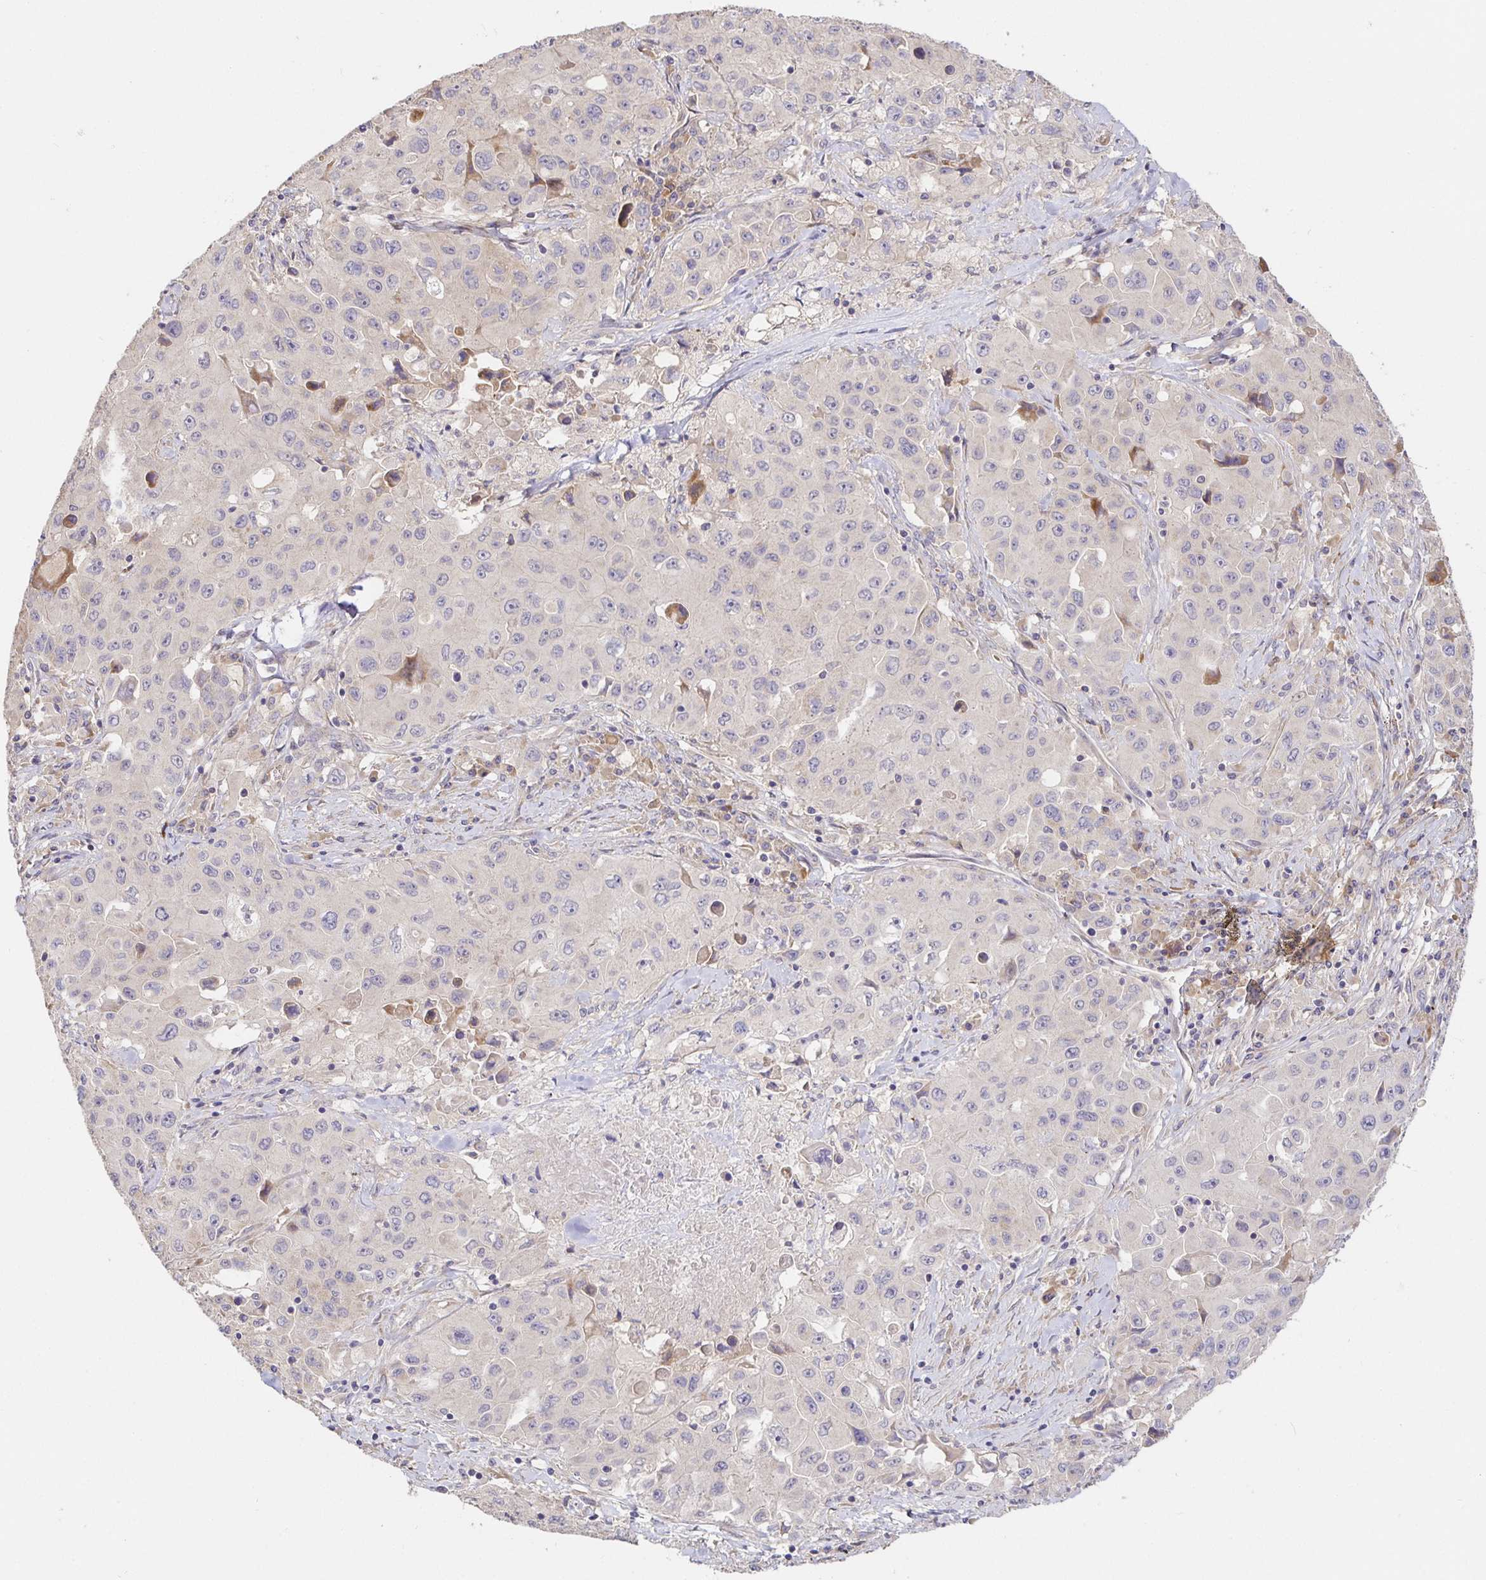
{"staining": {"intensity": "negative", "quantity": "none", "location": "none"}, "tissue": "lung cancer", "cell_type": "Tumor cells", "image_type": "cancer", "snomed": [{"axis": "morphology", "description": "Squamous cell carcinoma, NOS"}, {"axis": "topography", "description": "Lung"}], "caption": "DAB (3,3'-diaminobenzidine) immunohistochemical staining of lung cancer reveals no significant staining in tumor cells.", "gene": "ZDHHC11", "patient": {"sex": "male", "age": 63}}